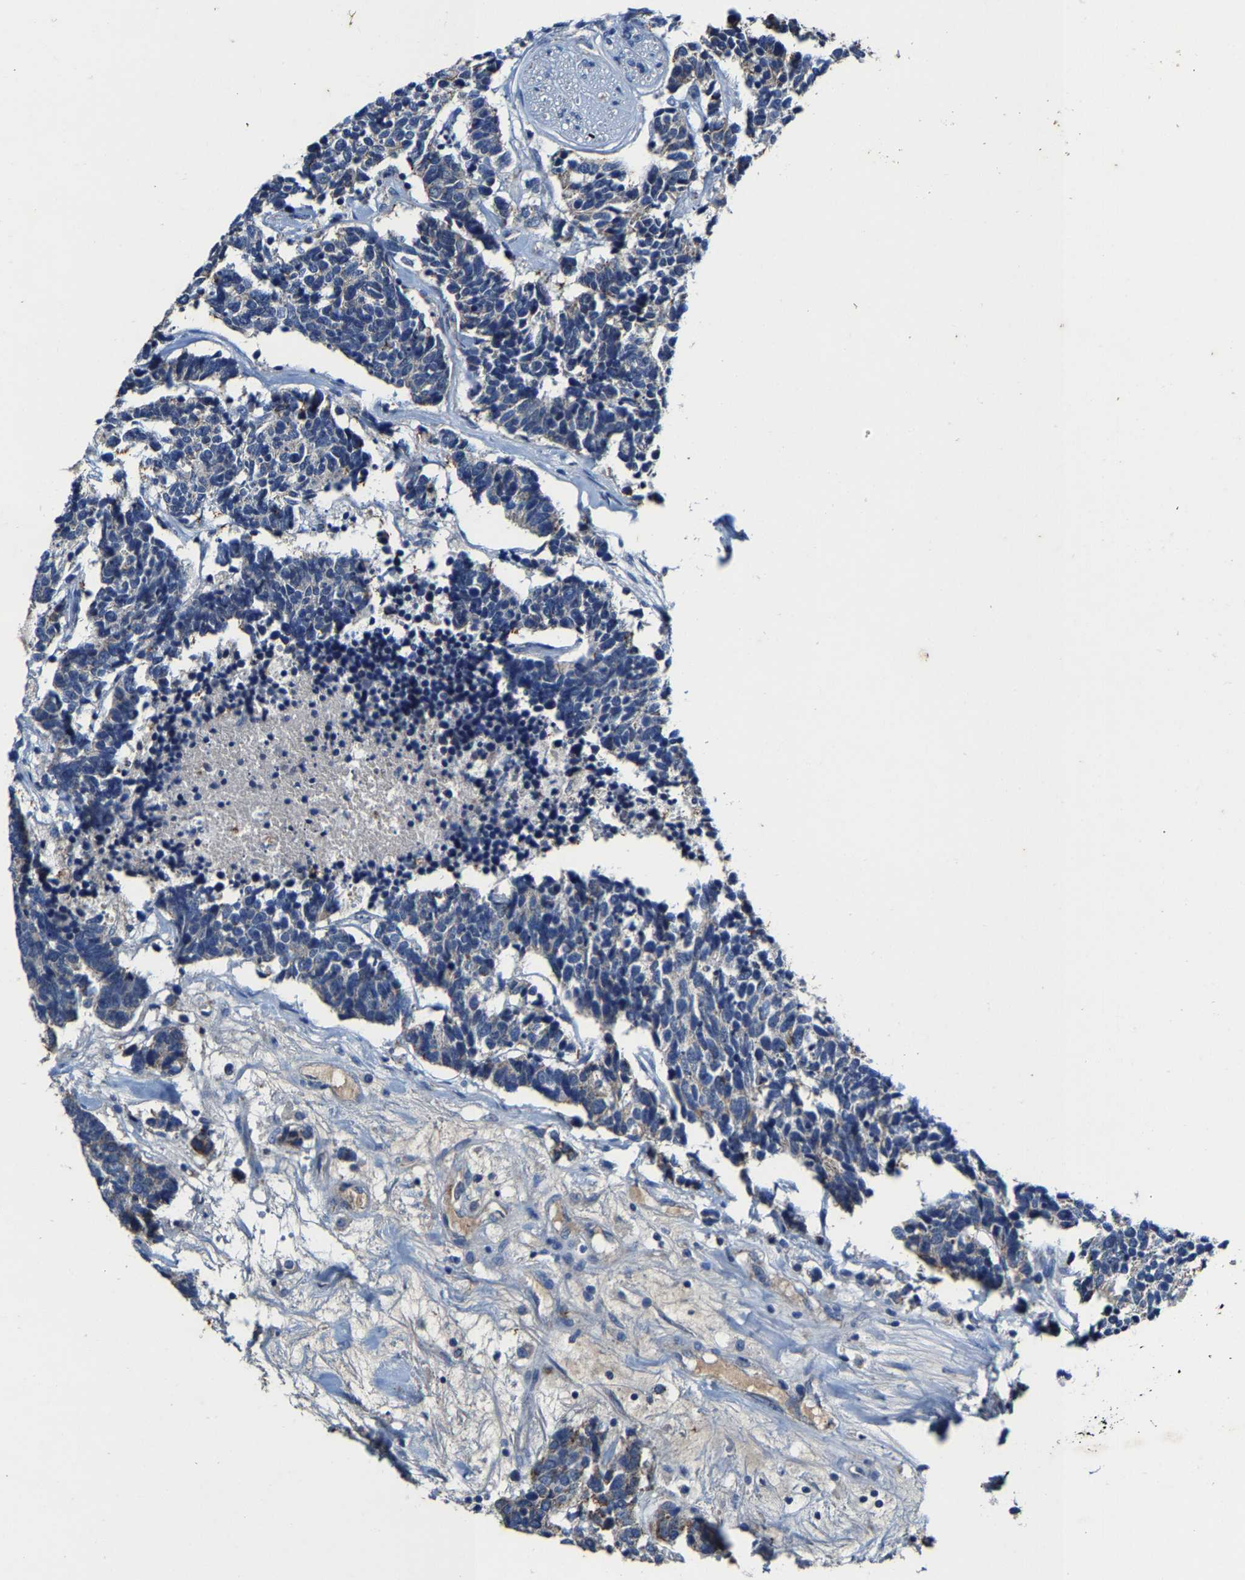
{"staining": {"intensity": "negative", "quantity": "none", "location": "none"}, "tissue": "carcinoid", "cell_type": "Tumor cells", "image_type": "cancer", "snomed": [{"axis": "morphology", "description": "Carcinoma, NOS"}, {"axis": "morphology", "description": "Carcinoid, malignant, NOS"}, {"axis": "topography", "description": "Urinary bladder"}], "caption": "Tumor cells are negative for brown protein staining in malignant carcinoid. Brightfield microscopy of IHC stained with DAB (3,3'-diaminobenzidine) (brown) and hematoxylin (blue), captured at high magnification.", "gene": "SLC25A25", "patient": {"sex": "male", "age": 57}}